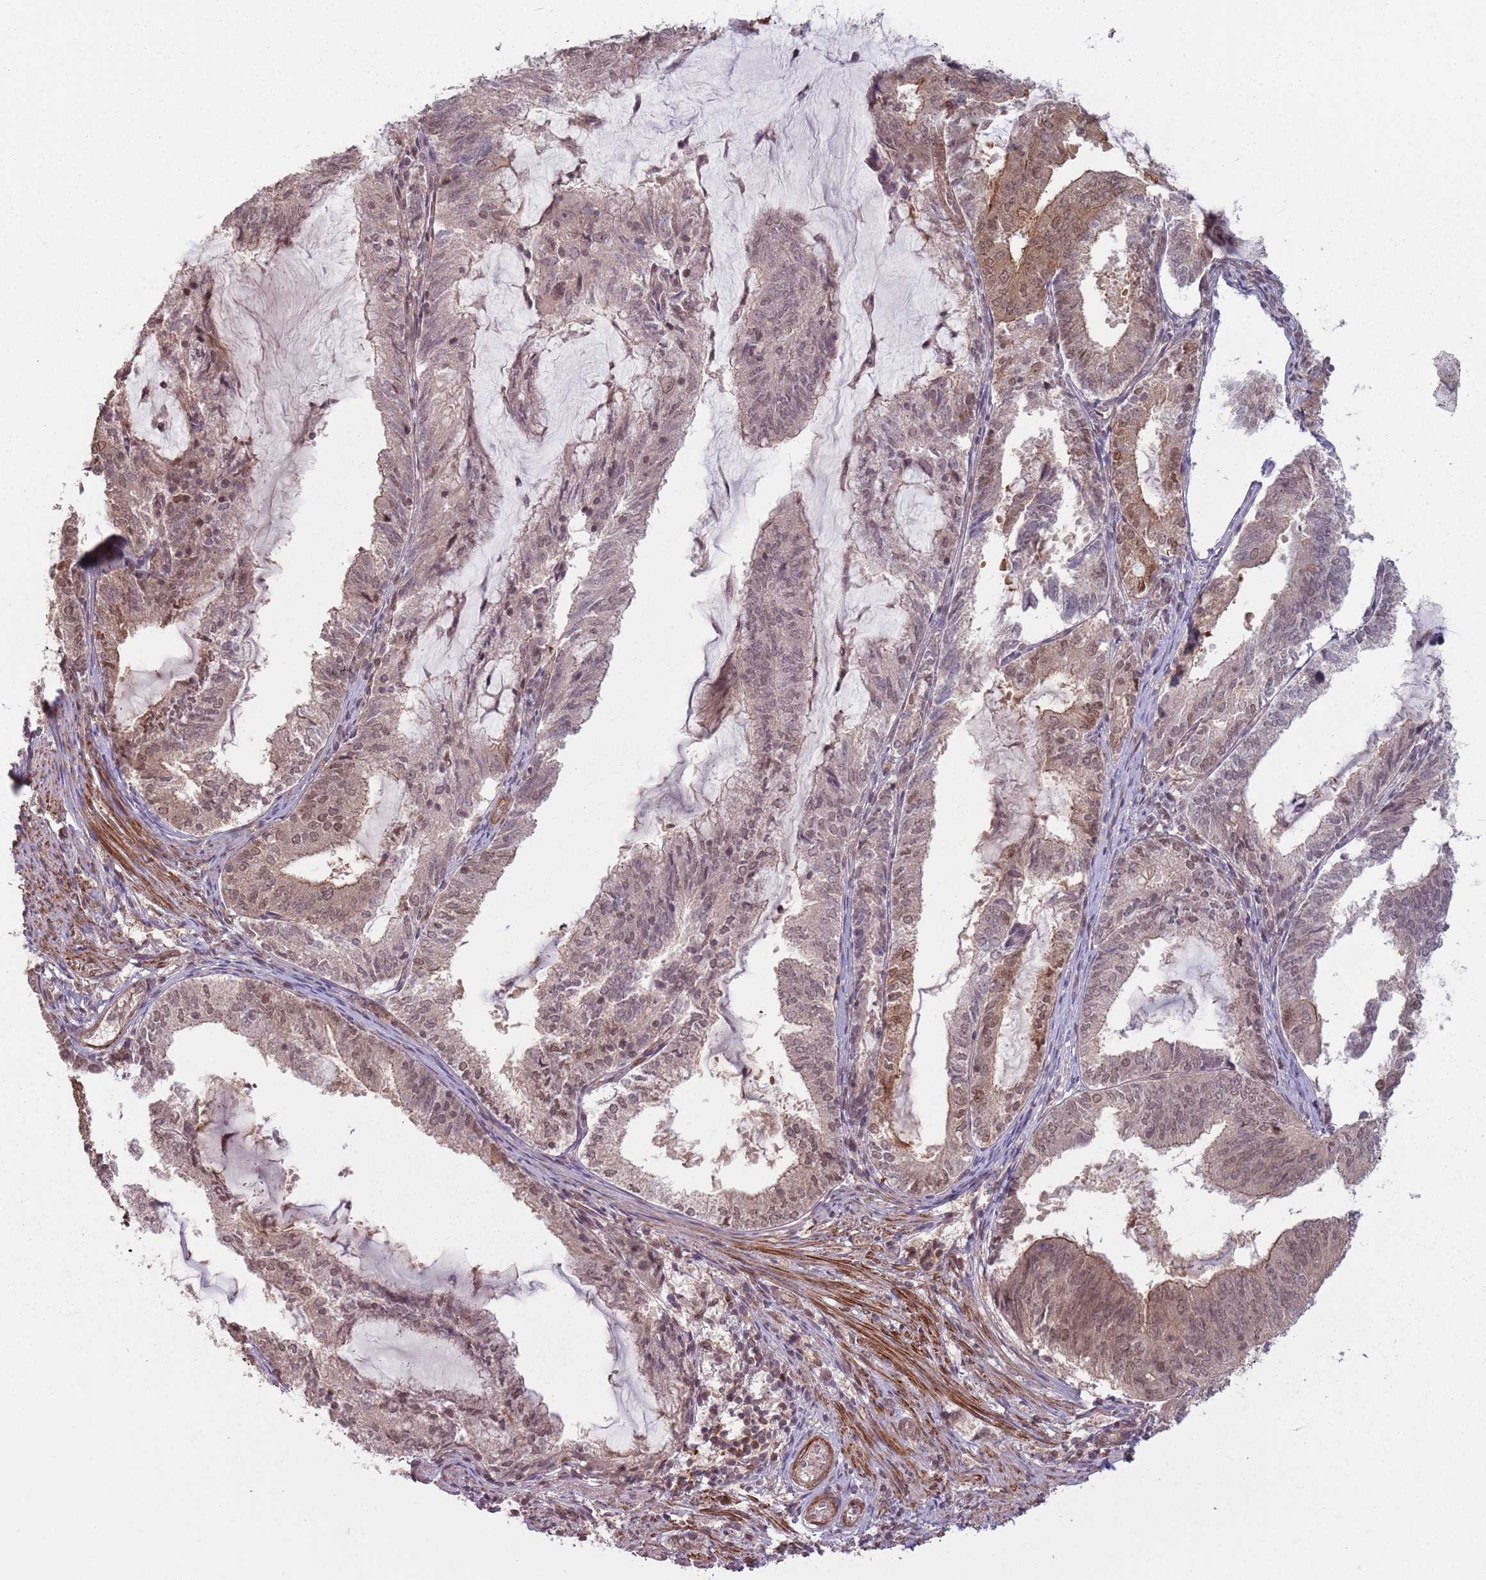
{"staining": {"intensity": "moderate", "quantity": "25%-75%", "location": "cytoplasmic/membranous,nuclear"}, "tissue": "endometrial cancer", "cell_type": "Tumor cells", "image_type": "cancer", "snomed": [{"axis": "morphology", "description": "Adenocarcinoma, NOS"}, {"axis": "topography", "description": "Endometrium"}], "caption": "A photomicrograph of endometrial adenocarcinoma stained for a protein shows moderate cytoplasmic/membranous and nuclear brown staining in tumor cells.", "gene": "CCDC154", "patient": {"sex": "female", "age": 81}}